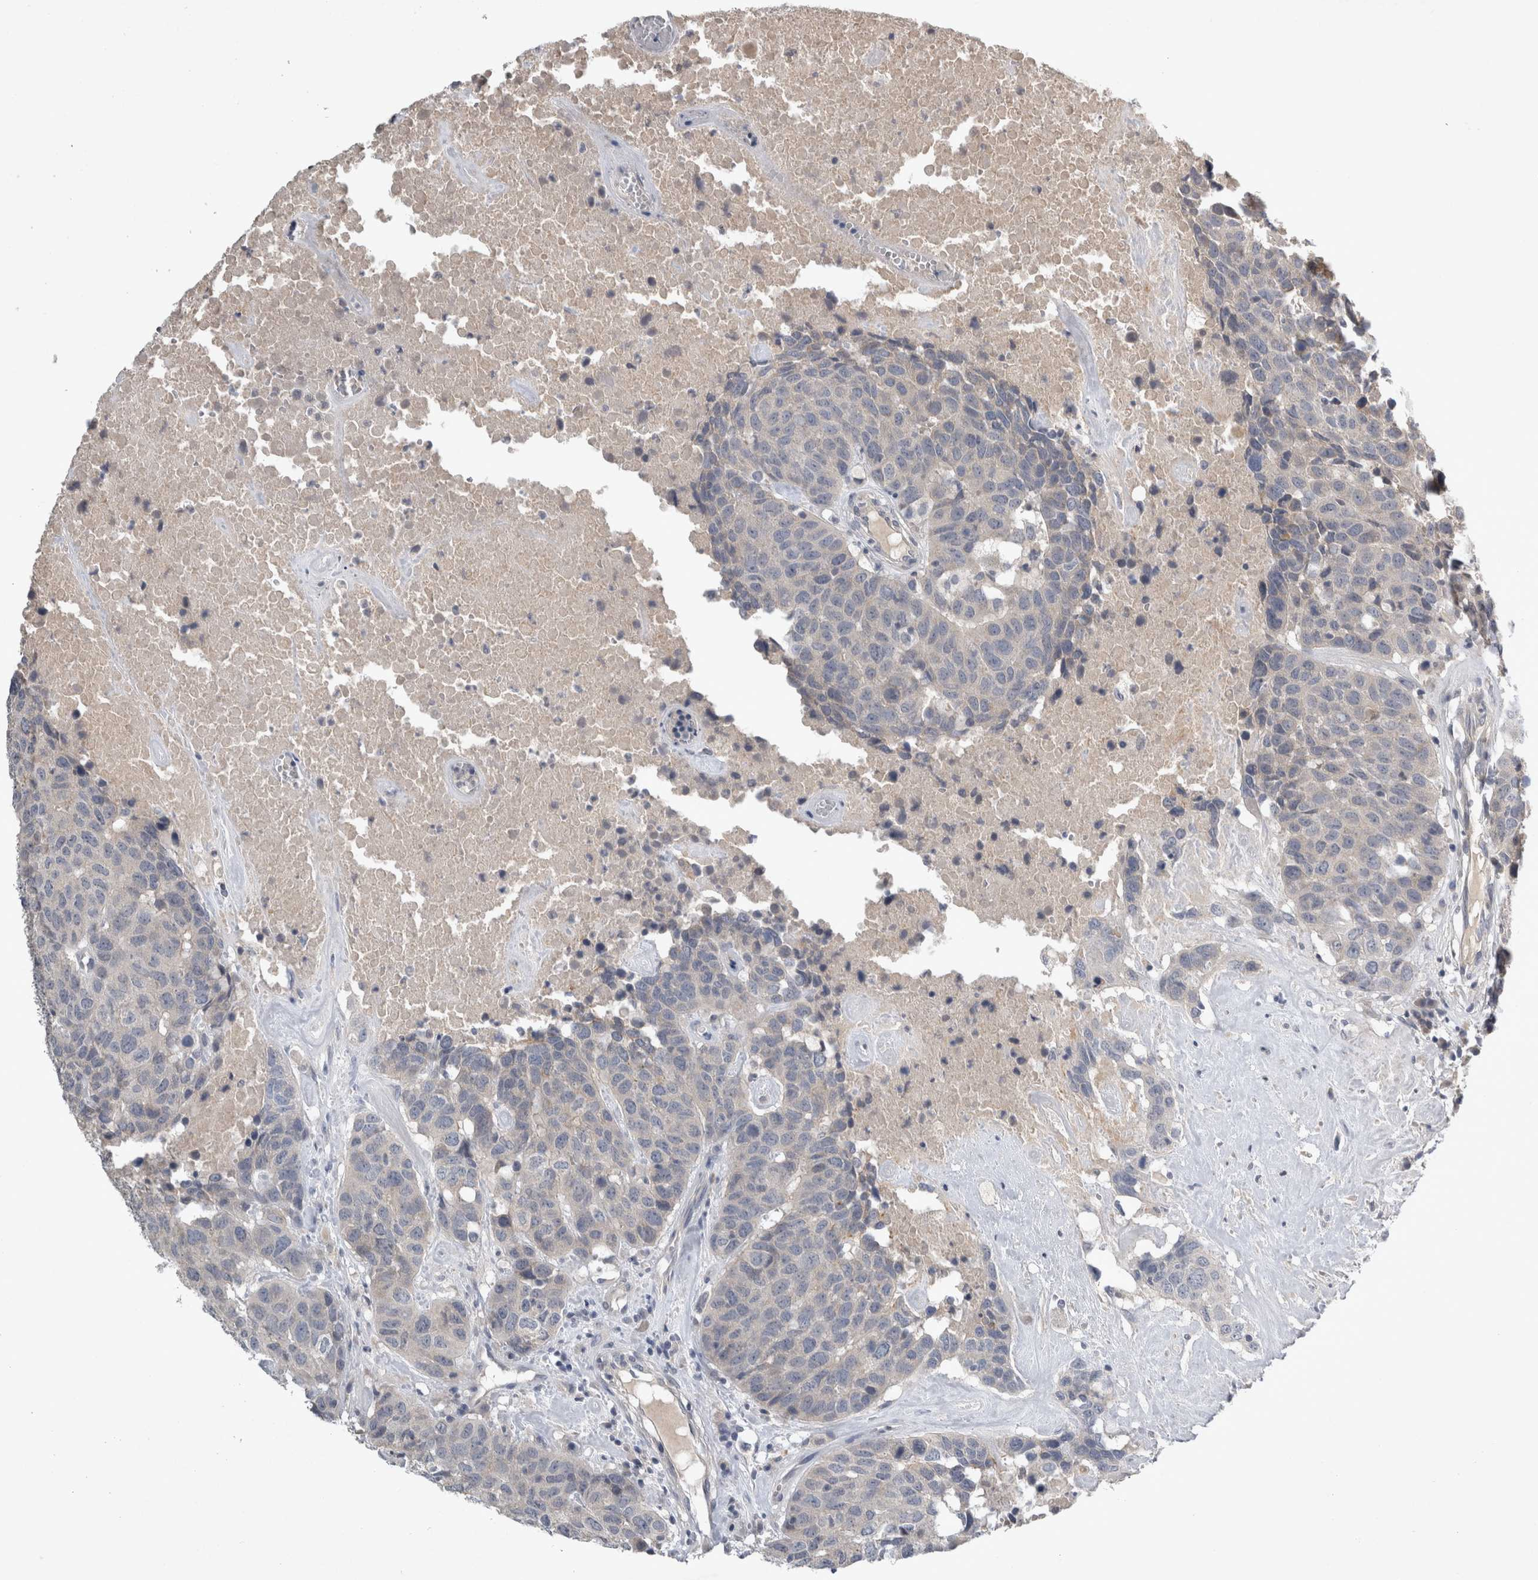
{"staining": {"intensity": "negative", "quantity": "none", "location": "none"}, "tissue": "head and neck cancer", "cell_type": "Tumor cells", "image_type": "cancer", "snomed": [{"axis": "morphology", "description": "Squamous cell carcinoma, NOS"}, {"axis": "topography", "description": "Head-Neck"}], "caption": "IHC of human head and neck cancer displays no positivity in tumor cells.", "gene": "SLC22A11", "patient": {"sex": "male", "age": 66}}